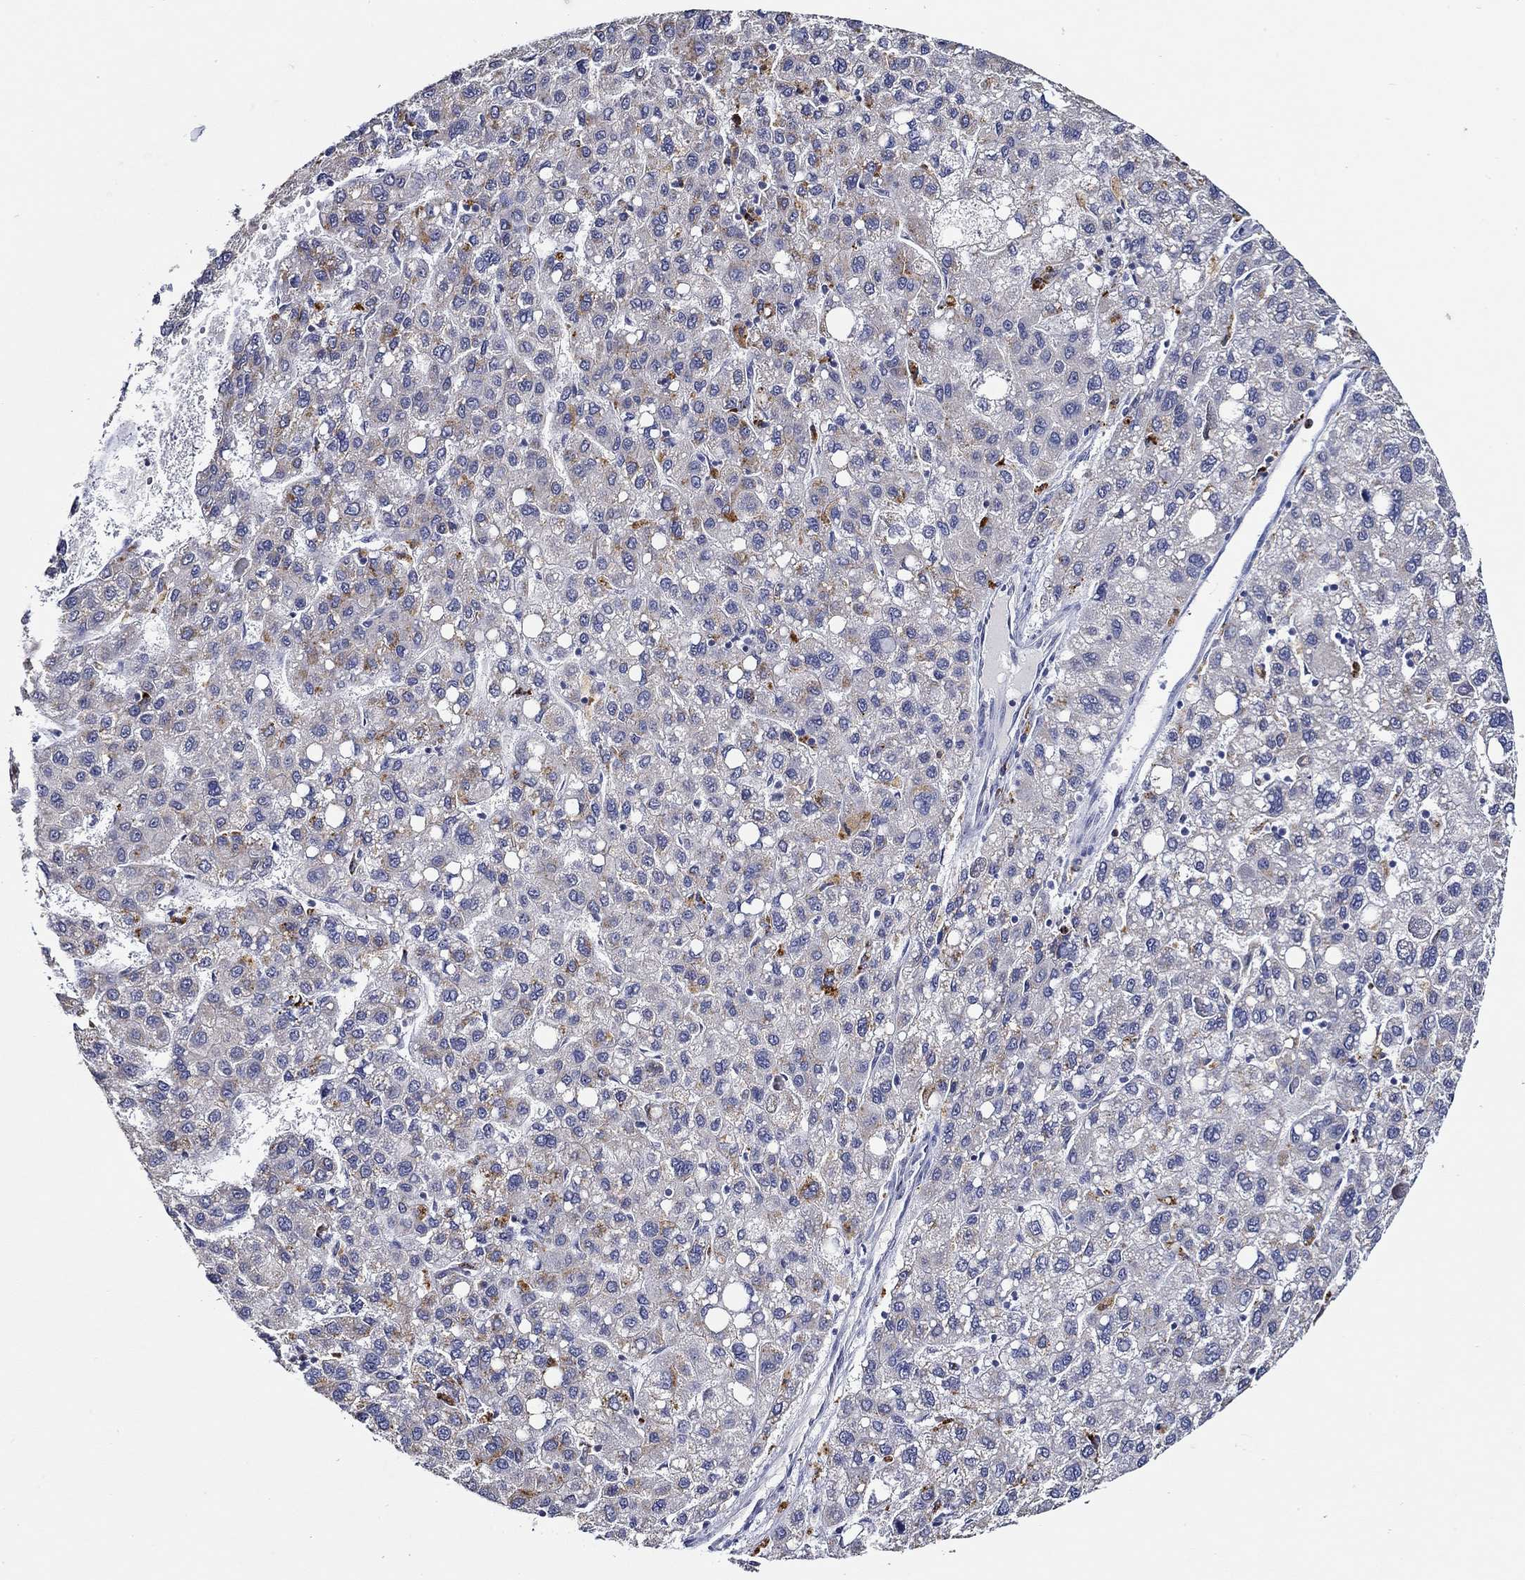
{"staining": {"intensity": "weak", "quantity": "25%-75%", "location": "cytoplasmic/membranous"}, "tissue": "liver cancer", "cell_type": "Tumor cells", "image_type": "cancer", "snomed": [{"axis": "morphology", "description": "Carcinoma, Hepatocellular, NOS"}, {"axis": "topography", "description": "Liver"}], "caption": "Immunohistochemical staining of hepatocellular carcinoma (liver) displays weak cytoplasmic/membranous protein staining in about 25%-75% of tumor cells.", "gene": "GATA2", "patient": {"sex": "female", "age": 82}}